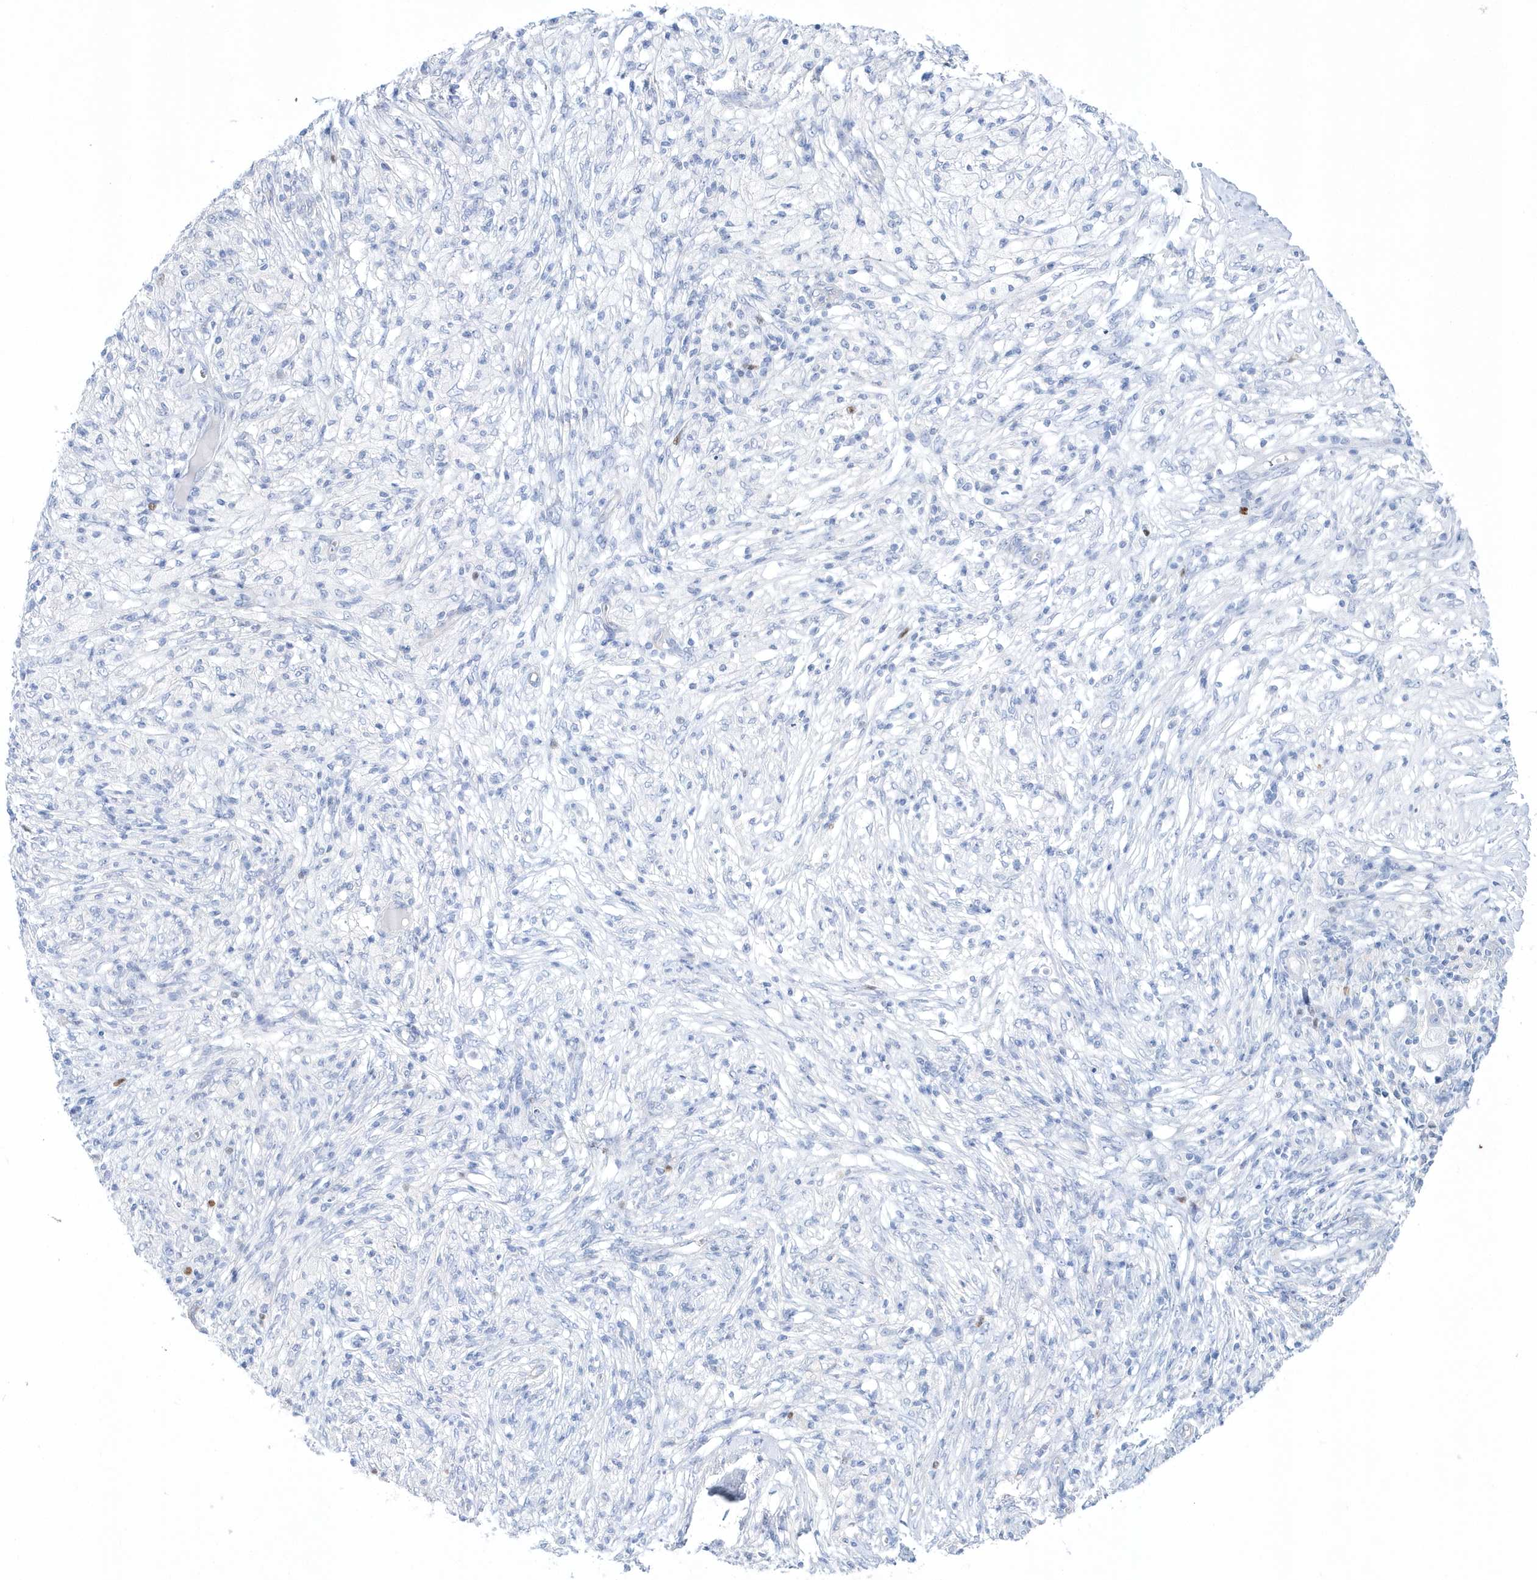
{"staining": {"intensity": "weak", "quantity": "<25%", "location": "nuclear"}, "tissue": "ovarian cancer", "cell_type": "Tumor cells", "image_type": "cancer", "snomed": [{"axis": "morphology", "description": "Carcinoma, endometroid"}, {"axis": "topography", "description": "Ovary"}], "caption": "This is a image of immunohistochemistry staining of endometroid carcinoma (ovarian), which shows no expression in tumor cells.", "gene": "TMCO6", "patient": {"sex": "female", "age": 42}}